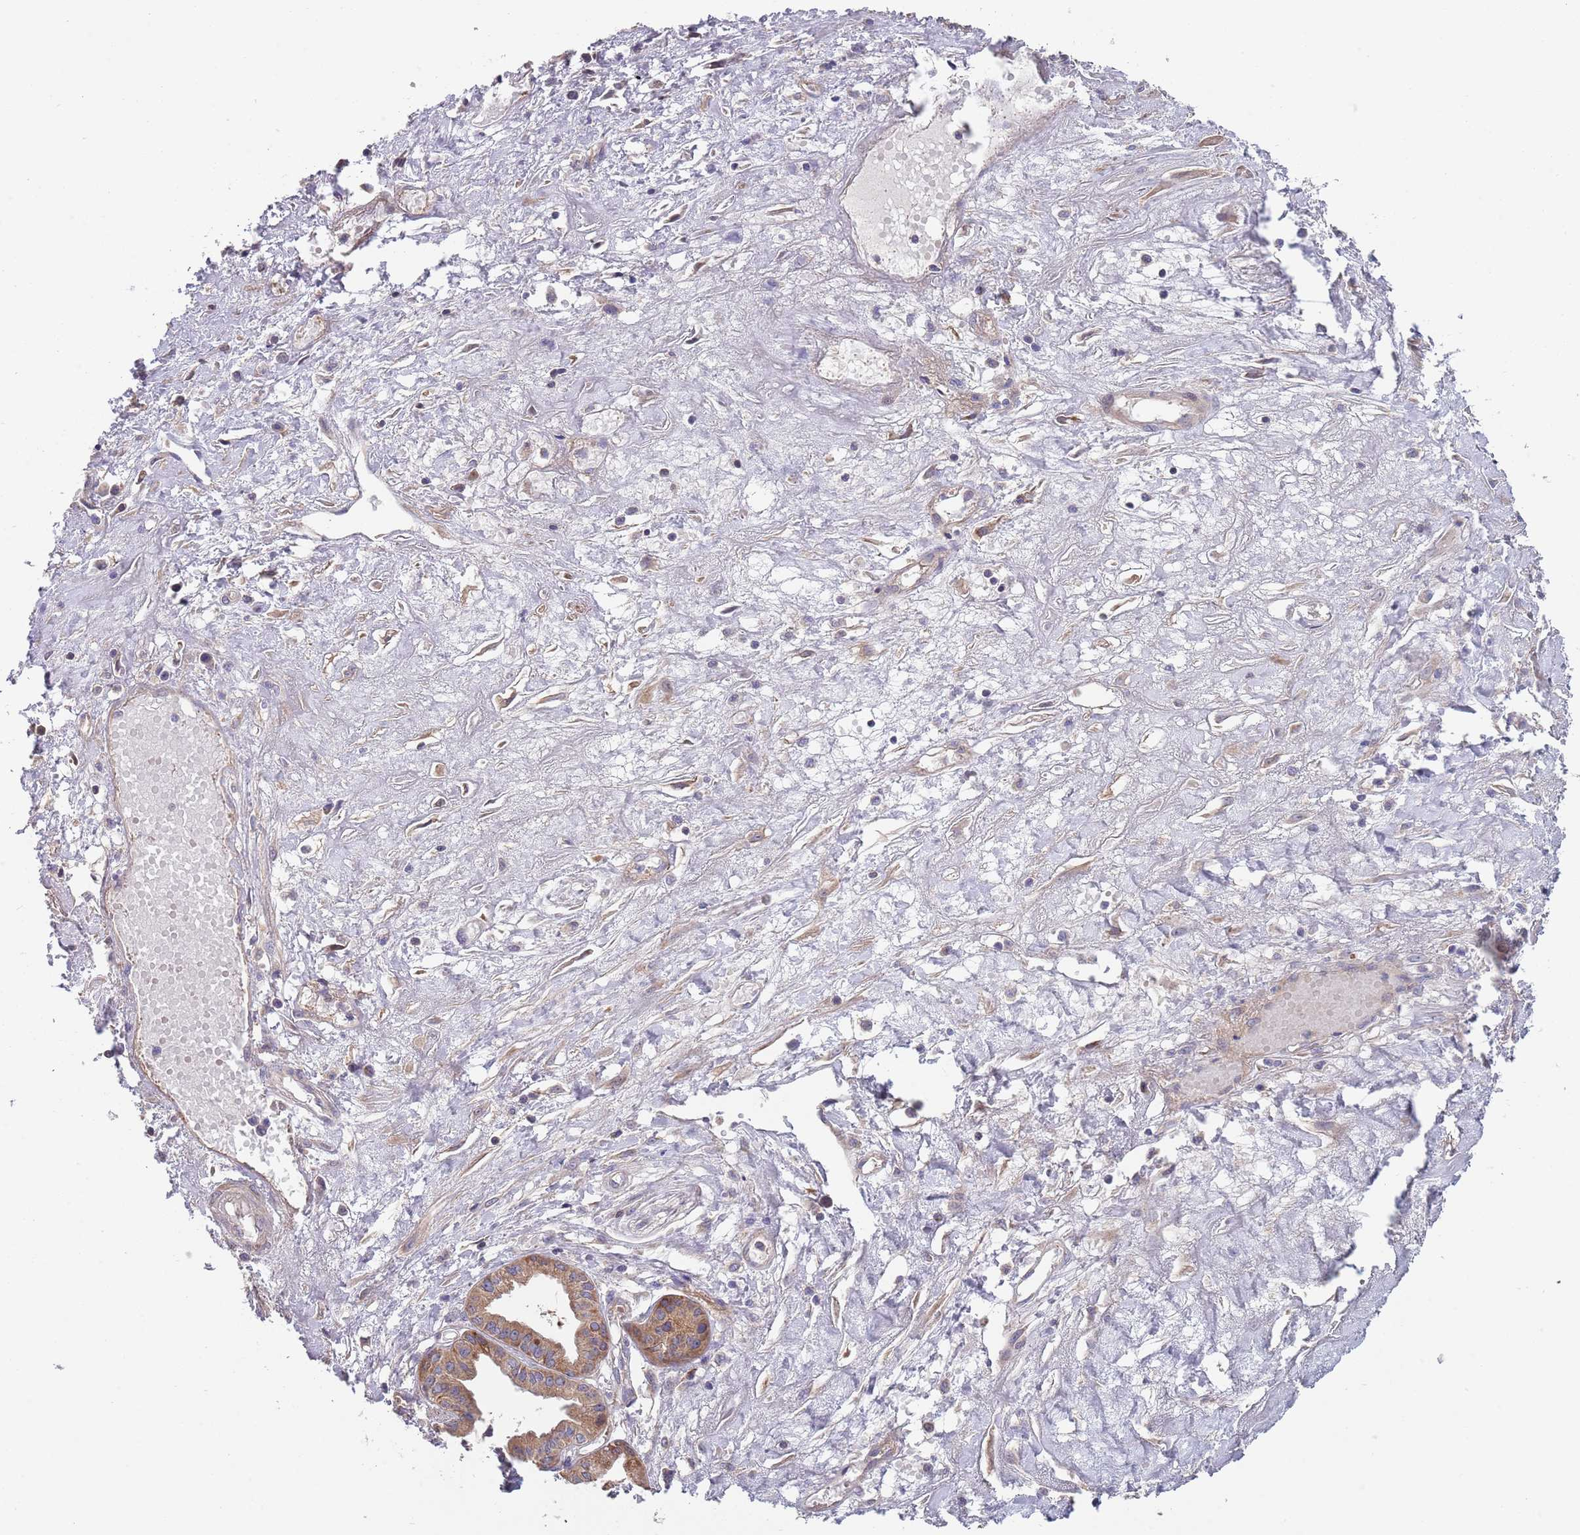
{"staining": {"intensity": "moderate", "quantity": ">75%", "location": "cytoplasmic/membranous"}, "tissue": "pancreatic cancer", "cell_type": "Tumor cells", "image_type": "cancer", "snomed": [{"axis": "morphology", "description": "Adenocarcinoma, NOS"}, {"axis": "topography", "description": "Pancreas"}], "caption": "Protein analysis of pancreatic cancer tissue exhibits moderate cytoplasmic/membranous positivity in about >75% of tumor cells. Nuclei are stained in blue.", "gene": "ABCC10", "patient": {"sex": "female", "age": 50}}